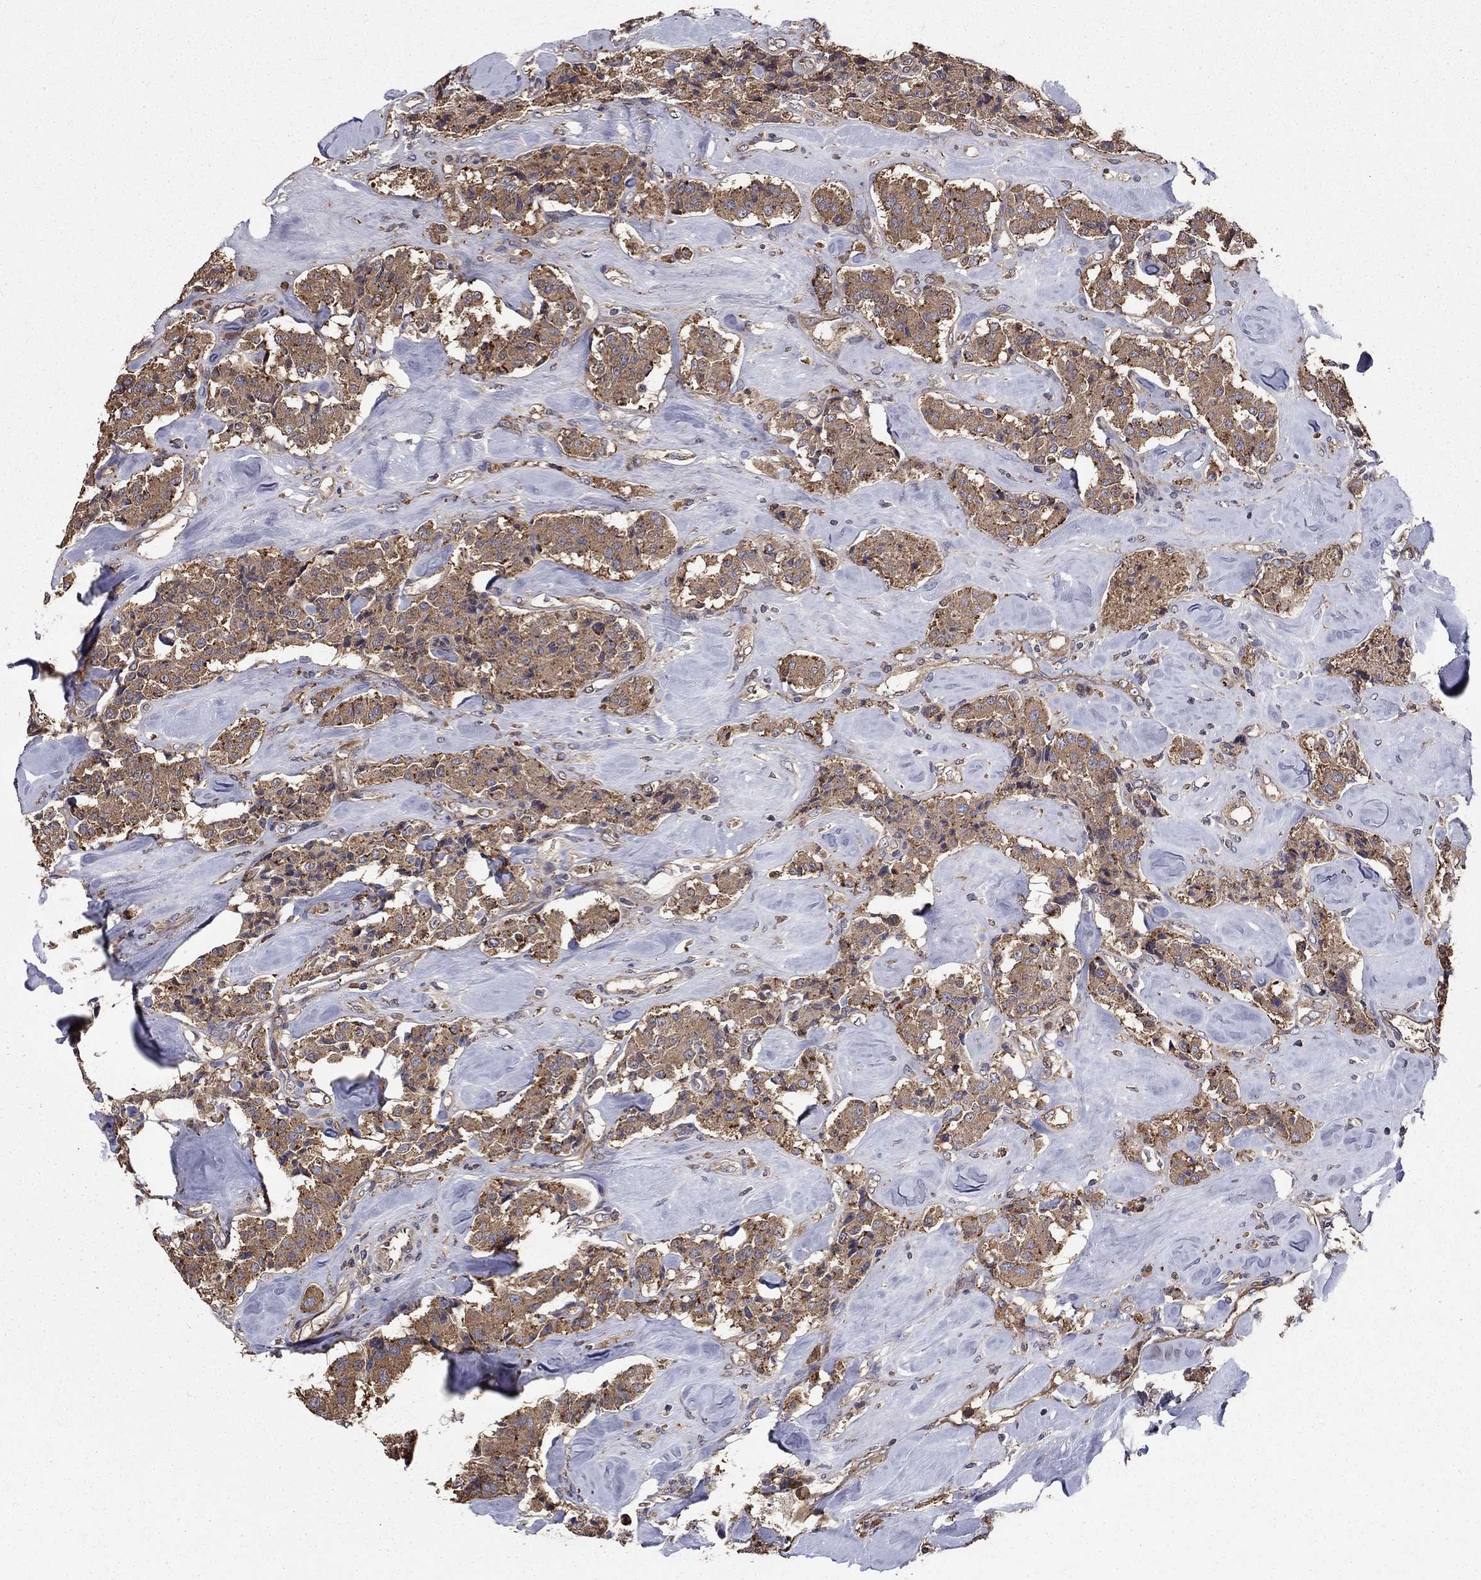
{"staining": {"intensity": "weak", "quantity": ">75%", "location": "cytoplasmic/membranous"}, "tissue": "carcinoid", "cell_type": "Tumor cells", "image_type": "cancer", "snomed": [{"axis": "morphology", "description": "Carcinoid, malignant, NOS"}, {"axis": "topography", "description": "Pancreas"}], "caption": "IHC of human carcinoid (malignant) exhibits low levels of weak cytoplasmic/membranous staining in approximately >75% of tumor cells.", "gene": "BABAM2", "patient": {"sex": "male", "age": 41}}